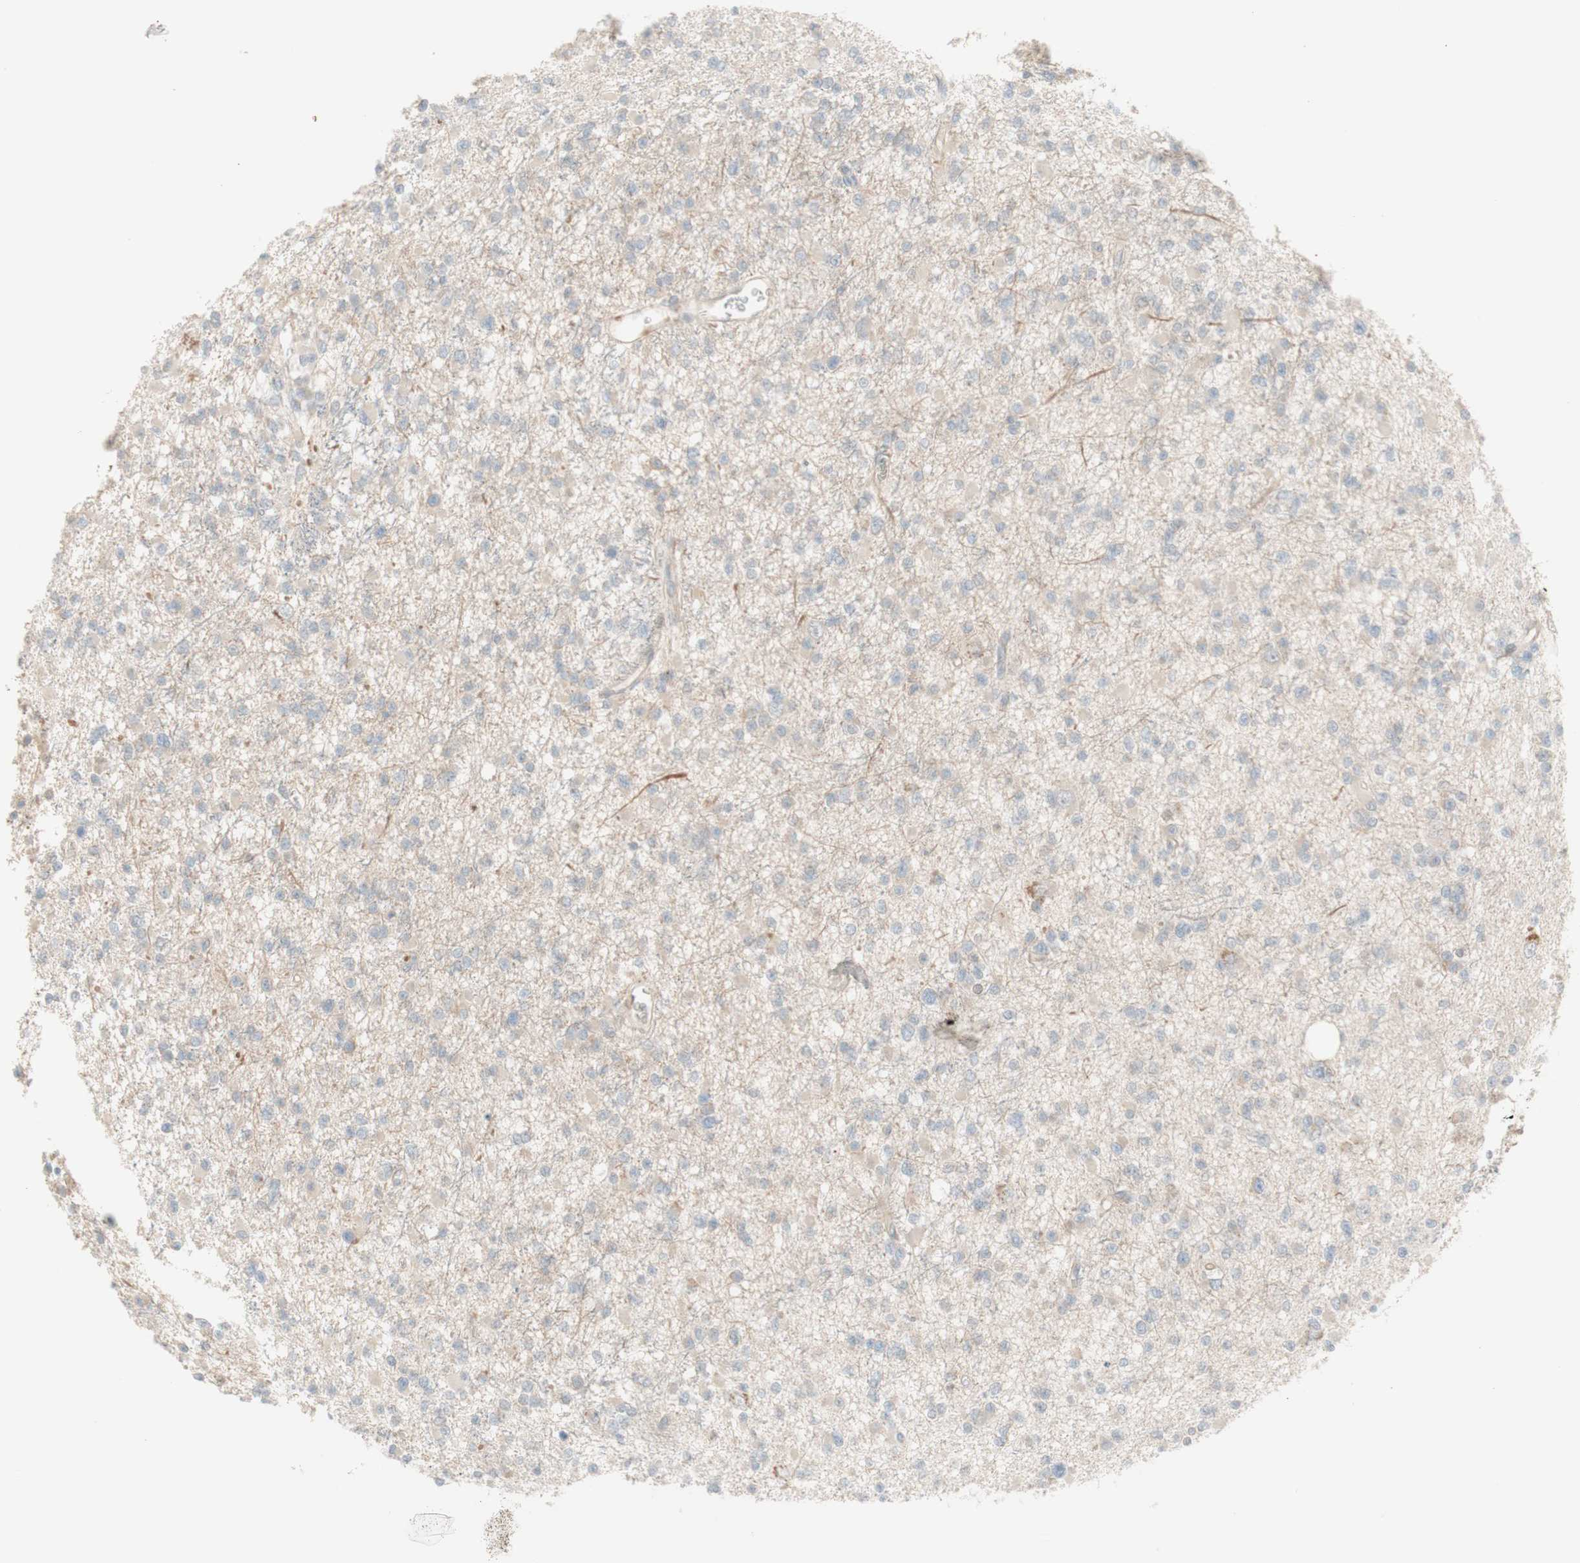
{"staining": {"intensity": "negative", "quantity": "none", "location": "none"}, "tissue": "glioma", "cell_type": "Tumor cells", "image_type": "cancer", "snomed": [{"axis": "morphology", "description": "Glioma, malignant, Low grade"}, {"axis": "topography", "description": "Brain"}], "caption": "Tumor cells are negative for brown protein staining in glioma.", "gene": "PTGER4", "patient": {"sex": "female", "age": 22}}